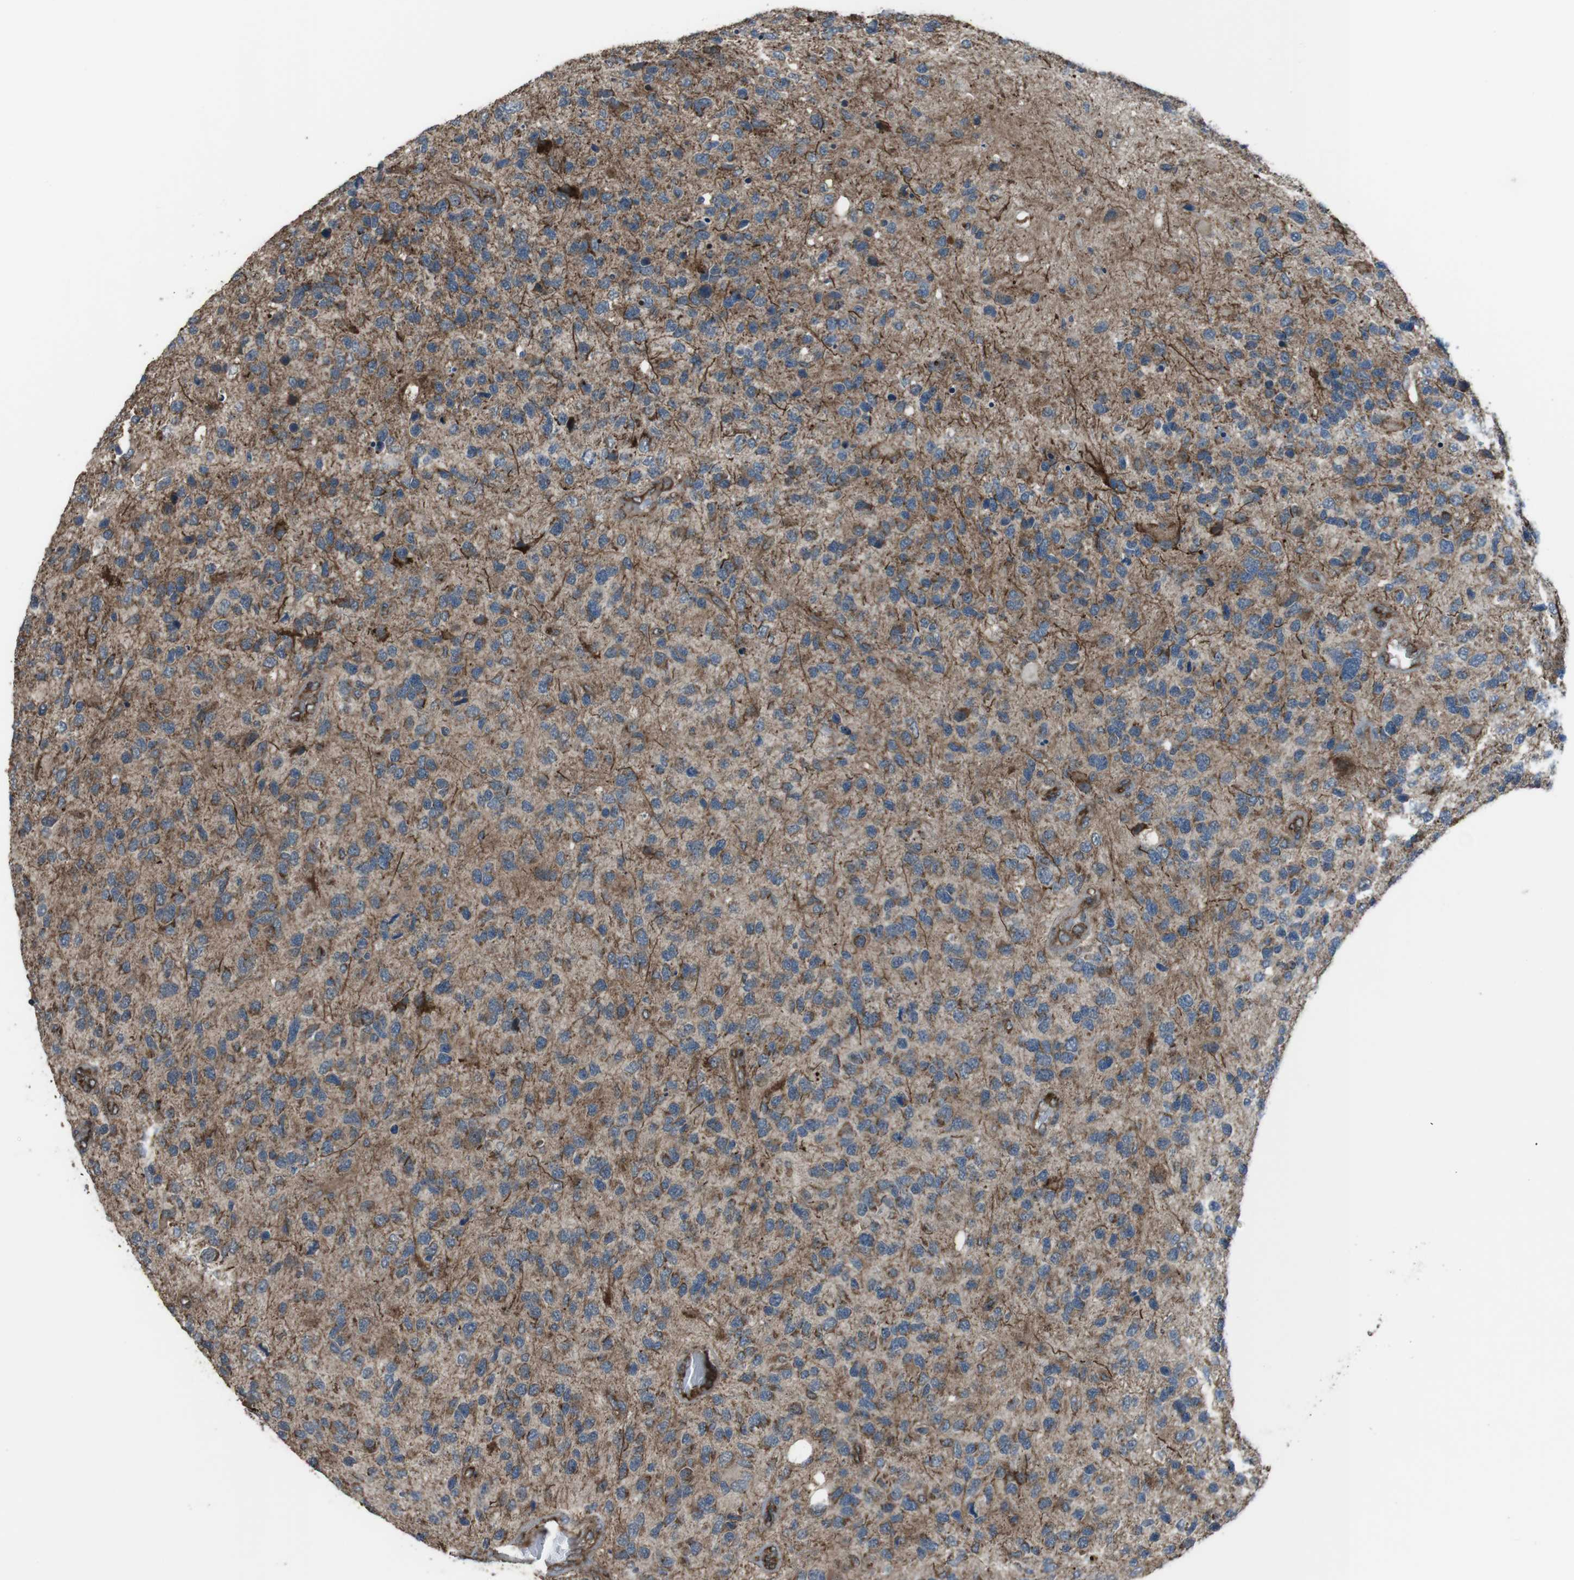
{"staining": {"intensity": "moderate", "quantity": "<25%", "location": "cytoplasmic/membranous"}, "tissue": "glioma", "cell_type": "Tumor cells", "image_type": "cancer", "snomed": [{"axis": "morphology", "description": "Glioma, malignant, High grade"}, {"axis": "topography", "description": "Brain"}], "caption": "There is low levels of moderate cytoplasmic/membranous staining in tumor cells of malignant glioma (high-grade), as demonstrated by immunohistochemical staining (brown color).", "gene": "GIMAP8", "patient": {"sex": "female", "age": 58}}